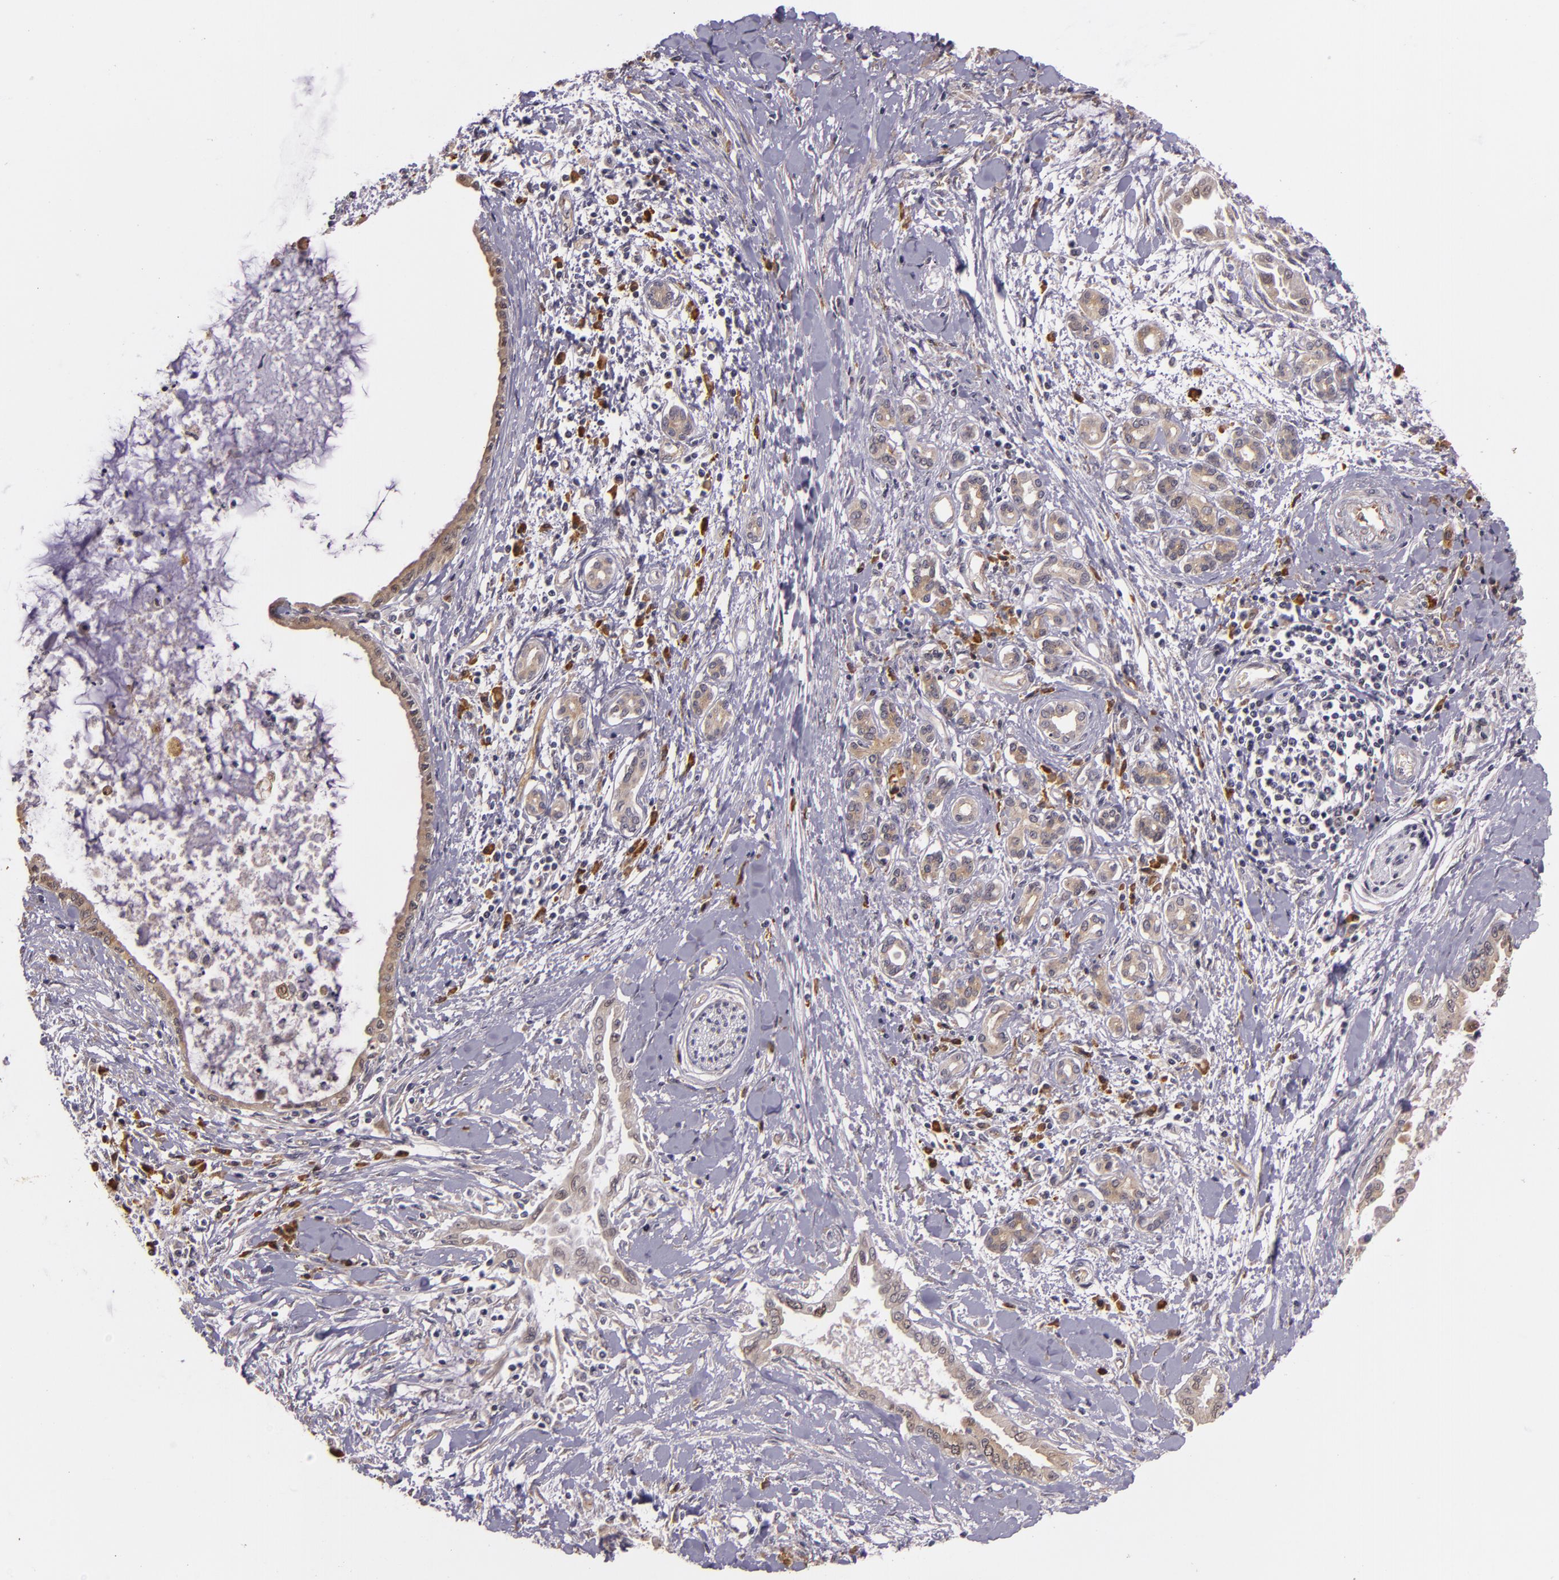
{"staining": {"intensity": "weak", "quantity": ">75%", "location": "cytoplasmic/membranous"}, "tissue": "pancreatic cancer", "cell_type": "Tumor cells", "image_type": "cancer", "snomed": [{"axis": "morphology", "description": "Adenocarcinoma, NOS"}, {"axis": "topography", "description": "Pancreas"}], "caption": "Protein staining displays weak cytoplasmic/membranous positivity in about >75% of tumor cells in pancreatic cancer (adenocarcinoma). (IHC, brightfield microscopy, high magnification).", "gene": "SYTL4", "patient": {"sex": "female", "age": 64}}